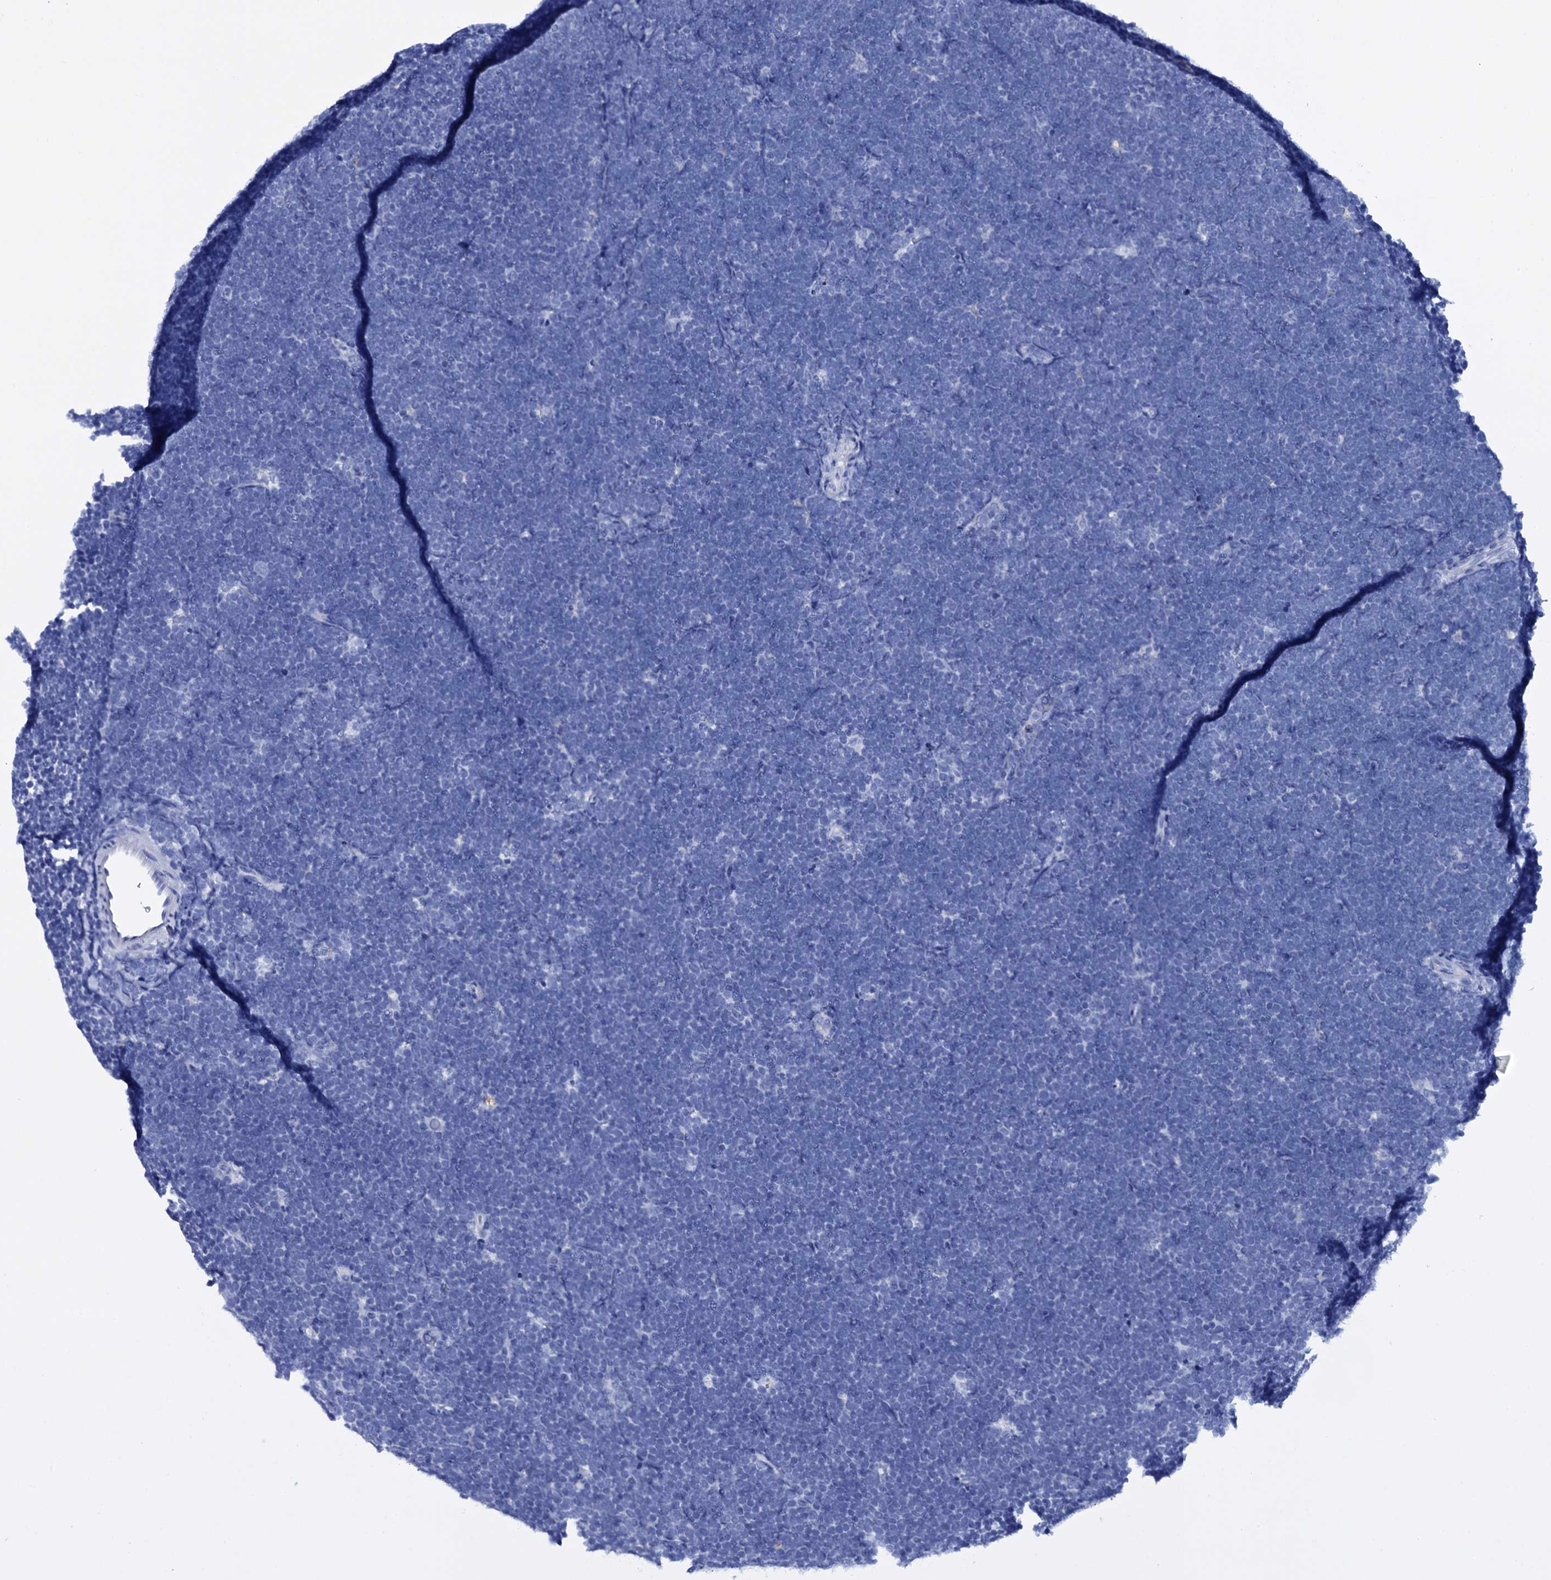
{"staining": {"intensity": "negative", "quantity": "none", "location": "none"}, "tissue": "lymphoma", "cell_type": "Tumor cells", "image_type": "cancer", "snomed": [{"axis": "morphology", "description": "Malignant lymphoma, non-Hodgkin's type, High grade"}, {"axis": "topography", "description": "Lymph node"}], "caption": "Immunohistochemistry (IHC) histopathology image of lymphoma stained for a protein (brown), which exhibits no staining in tumor cells.", "gene": "ITPRID2", "patient": {"sex": "male", "age": 13}}